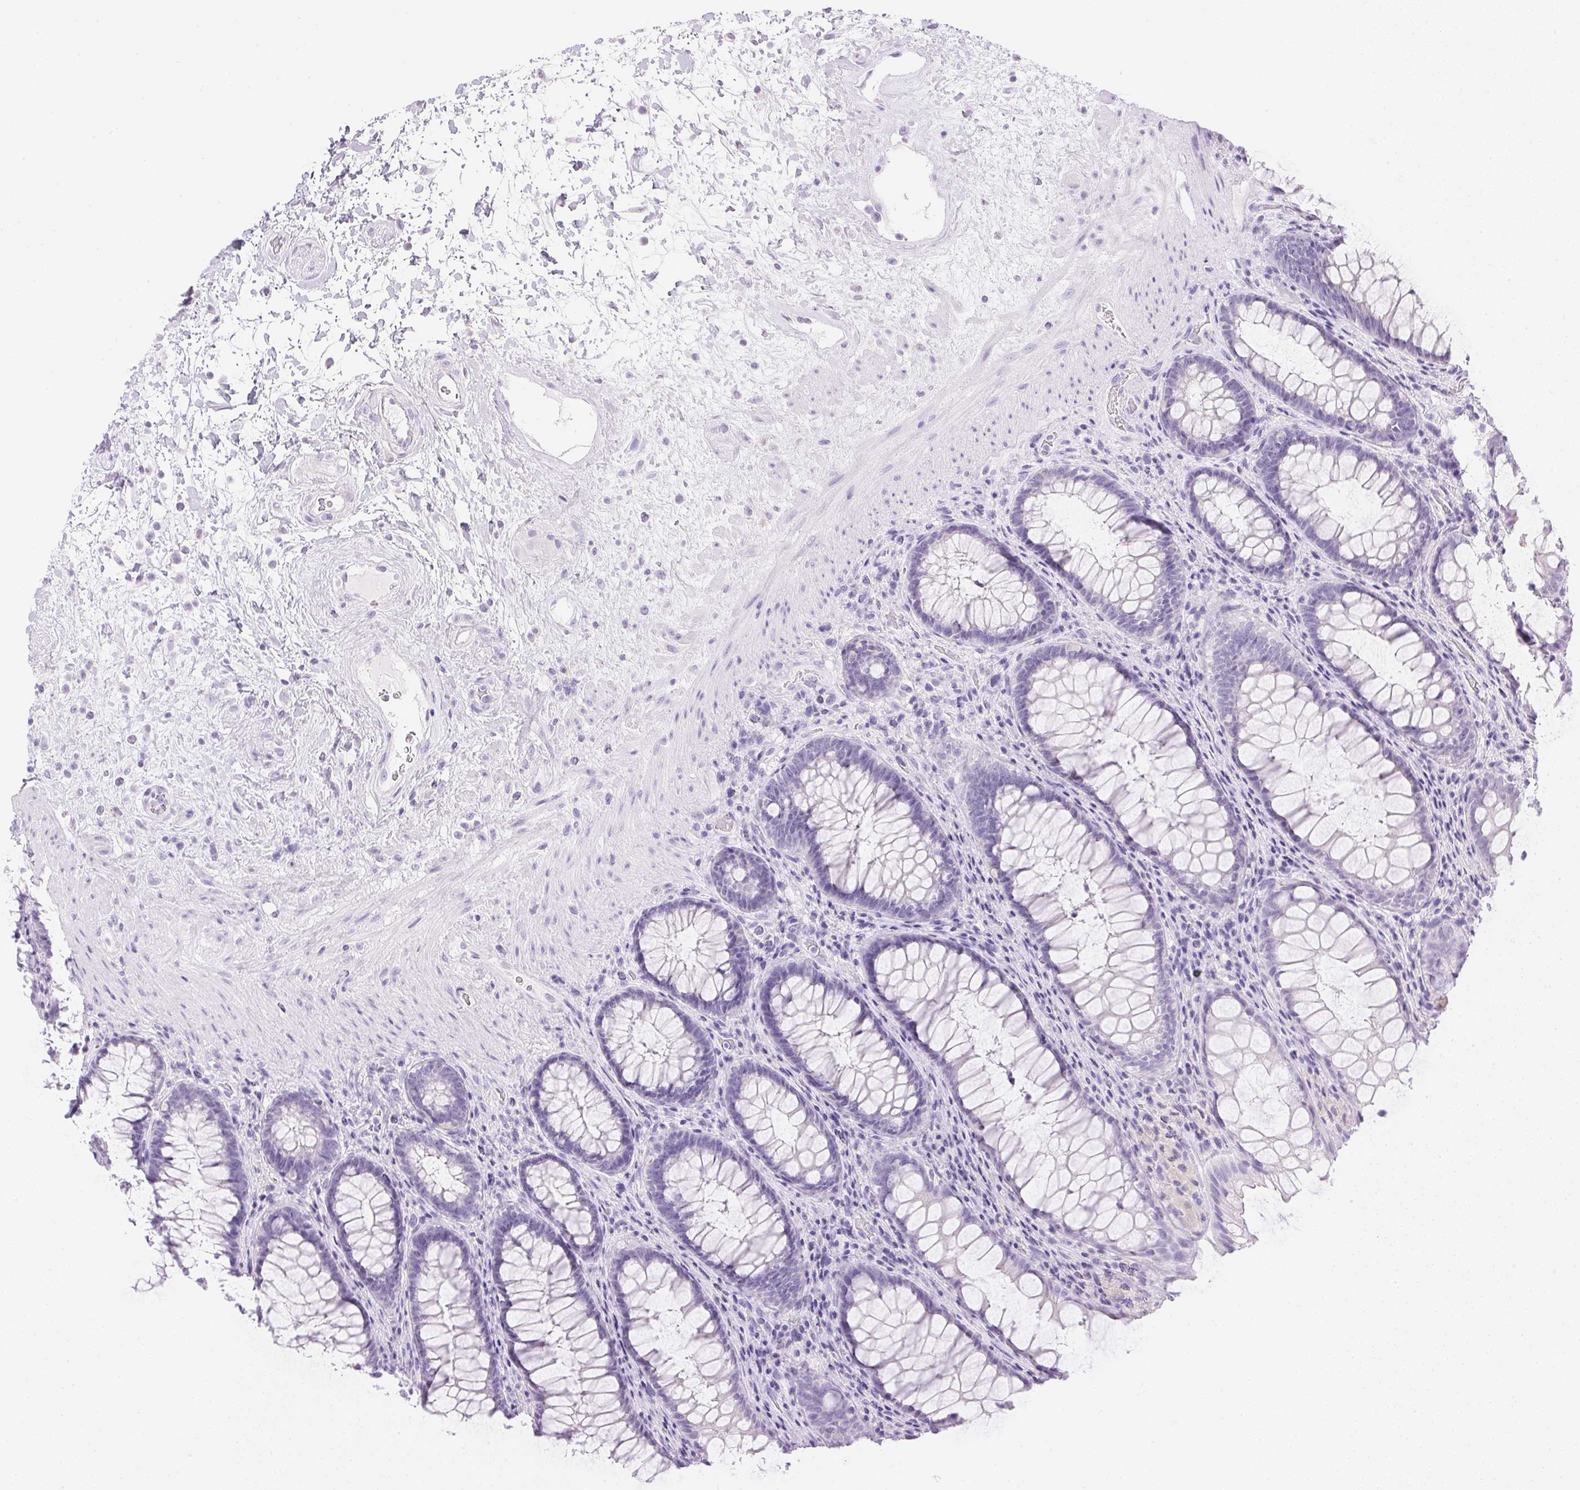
{"staining": {"intensity": "negative", "quantity": "none", "location": "none"}, "tissue": "rectum", "cell_type": "Glandular cells", "image_type": "normal", "snomed": [{"axis": "morphology", "description": "Normal tissue, NOS"}, {"axis": "topography", "description": "Rectum"}], "caption": "Histopathology image shows no significant protein positivity in glandular cells of benign rectum.", "gene": "ATP6V1G3", "patient": {"sex": "male", "age": 72}}